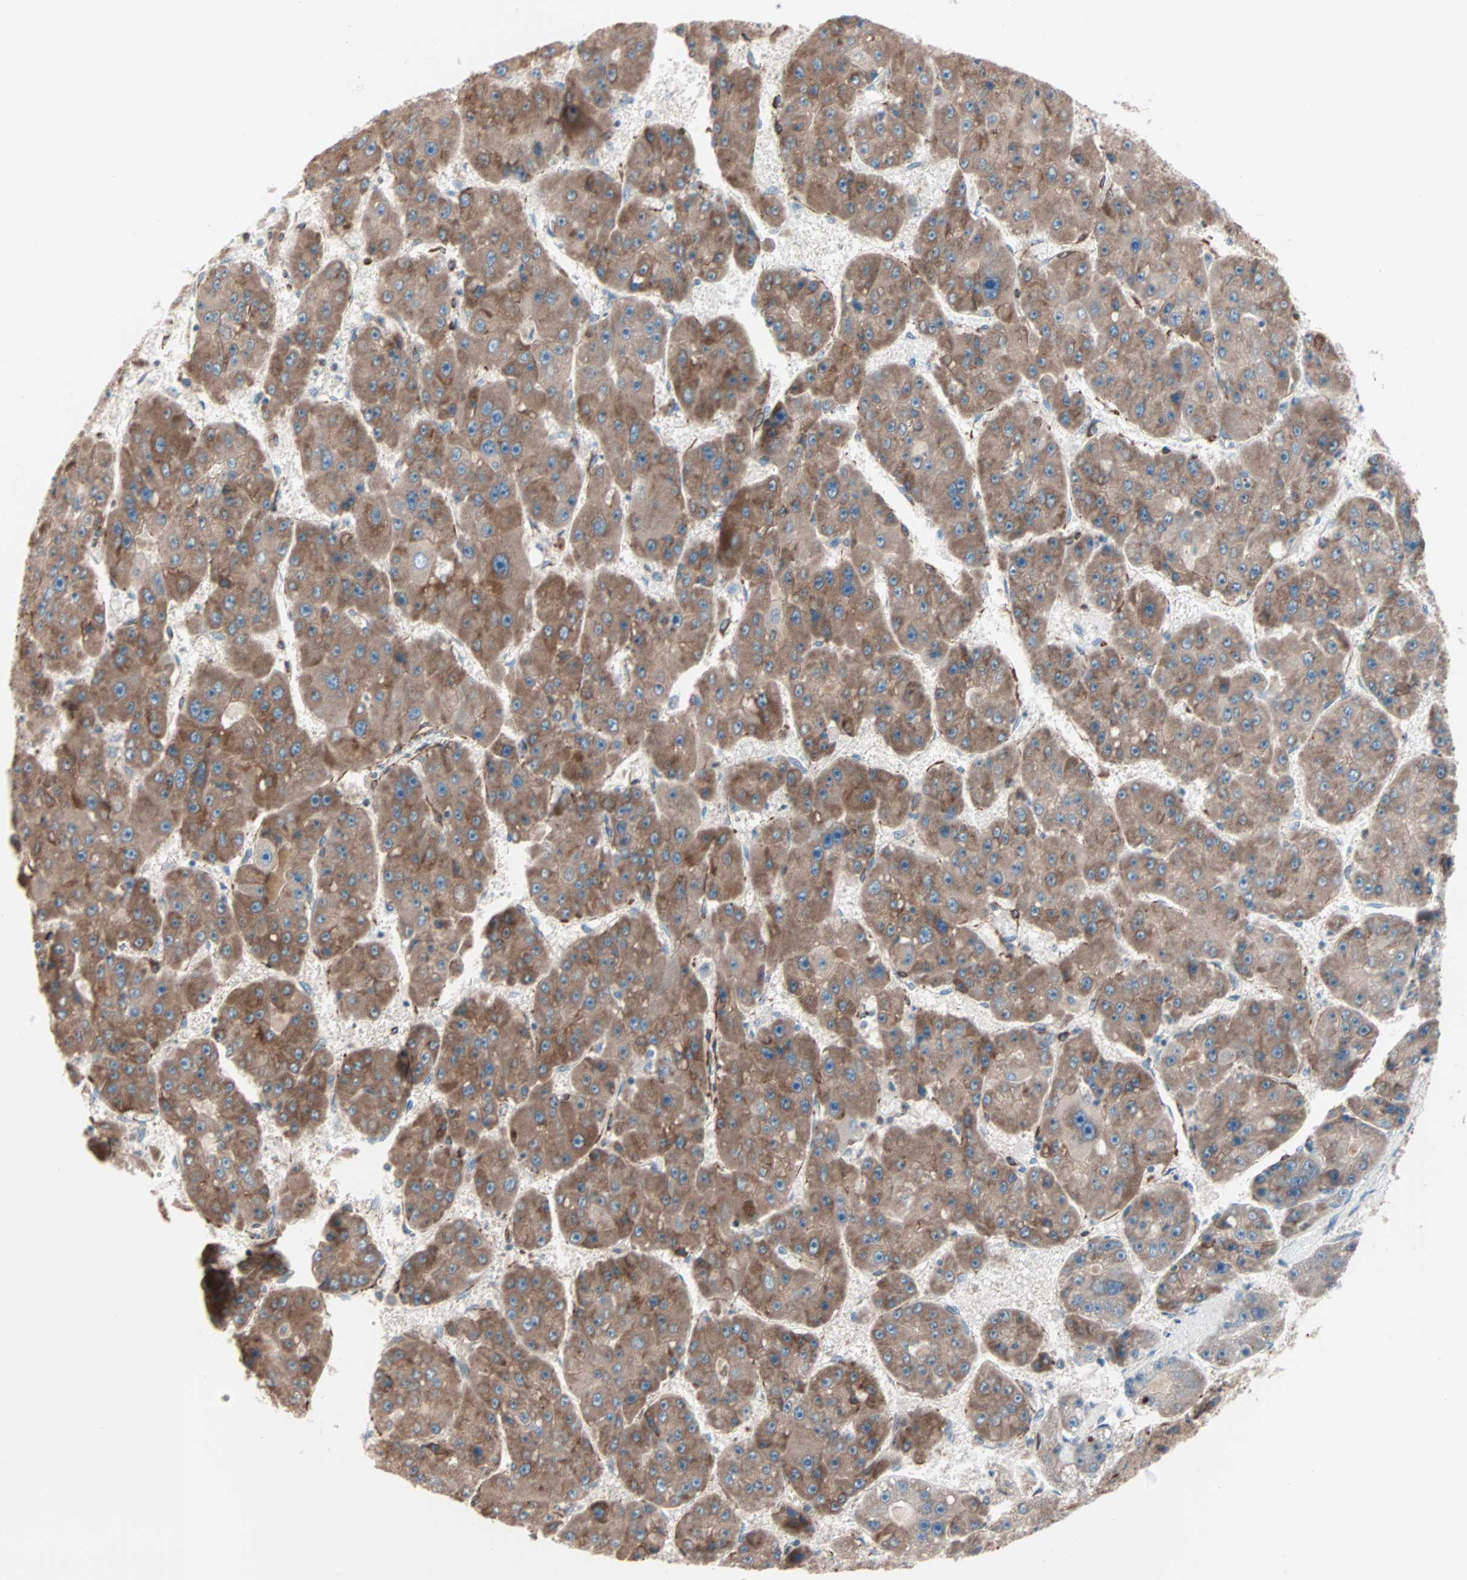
{"staining": {"intensity": "moderate", "quantity": ">75%", "location": "cytoplasmic/membranous"}, "tissue": "liver cancer", "cell_type": "Tumor cells", "image_type": "cancer", "snomed": [{"axis": "morphology", "description": "Carcinoma, Hepatocellular, NOS"}, {"axis": "topography", "description": "Liver"}], "caption": "Immunohistochemical staining of human liver cancer exhibits moderate cytoplasmic/membranous protein positivity in approximately >75% of tumor cells.", "gene": "ALG5", "patient": {"sex": "female", "age": 61}}